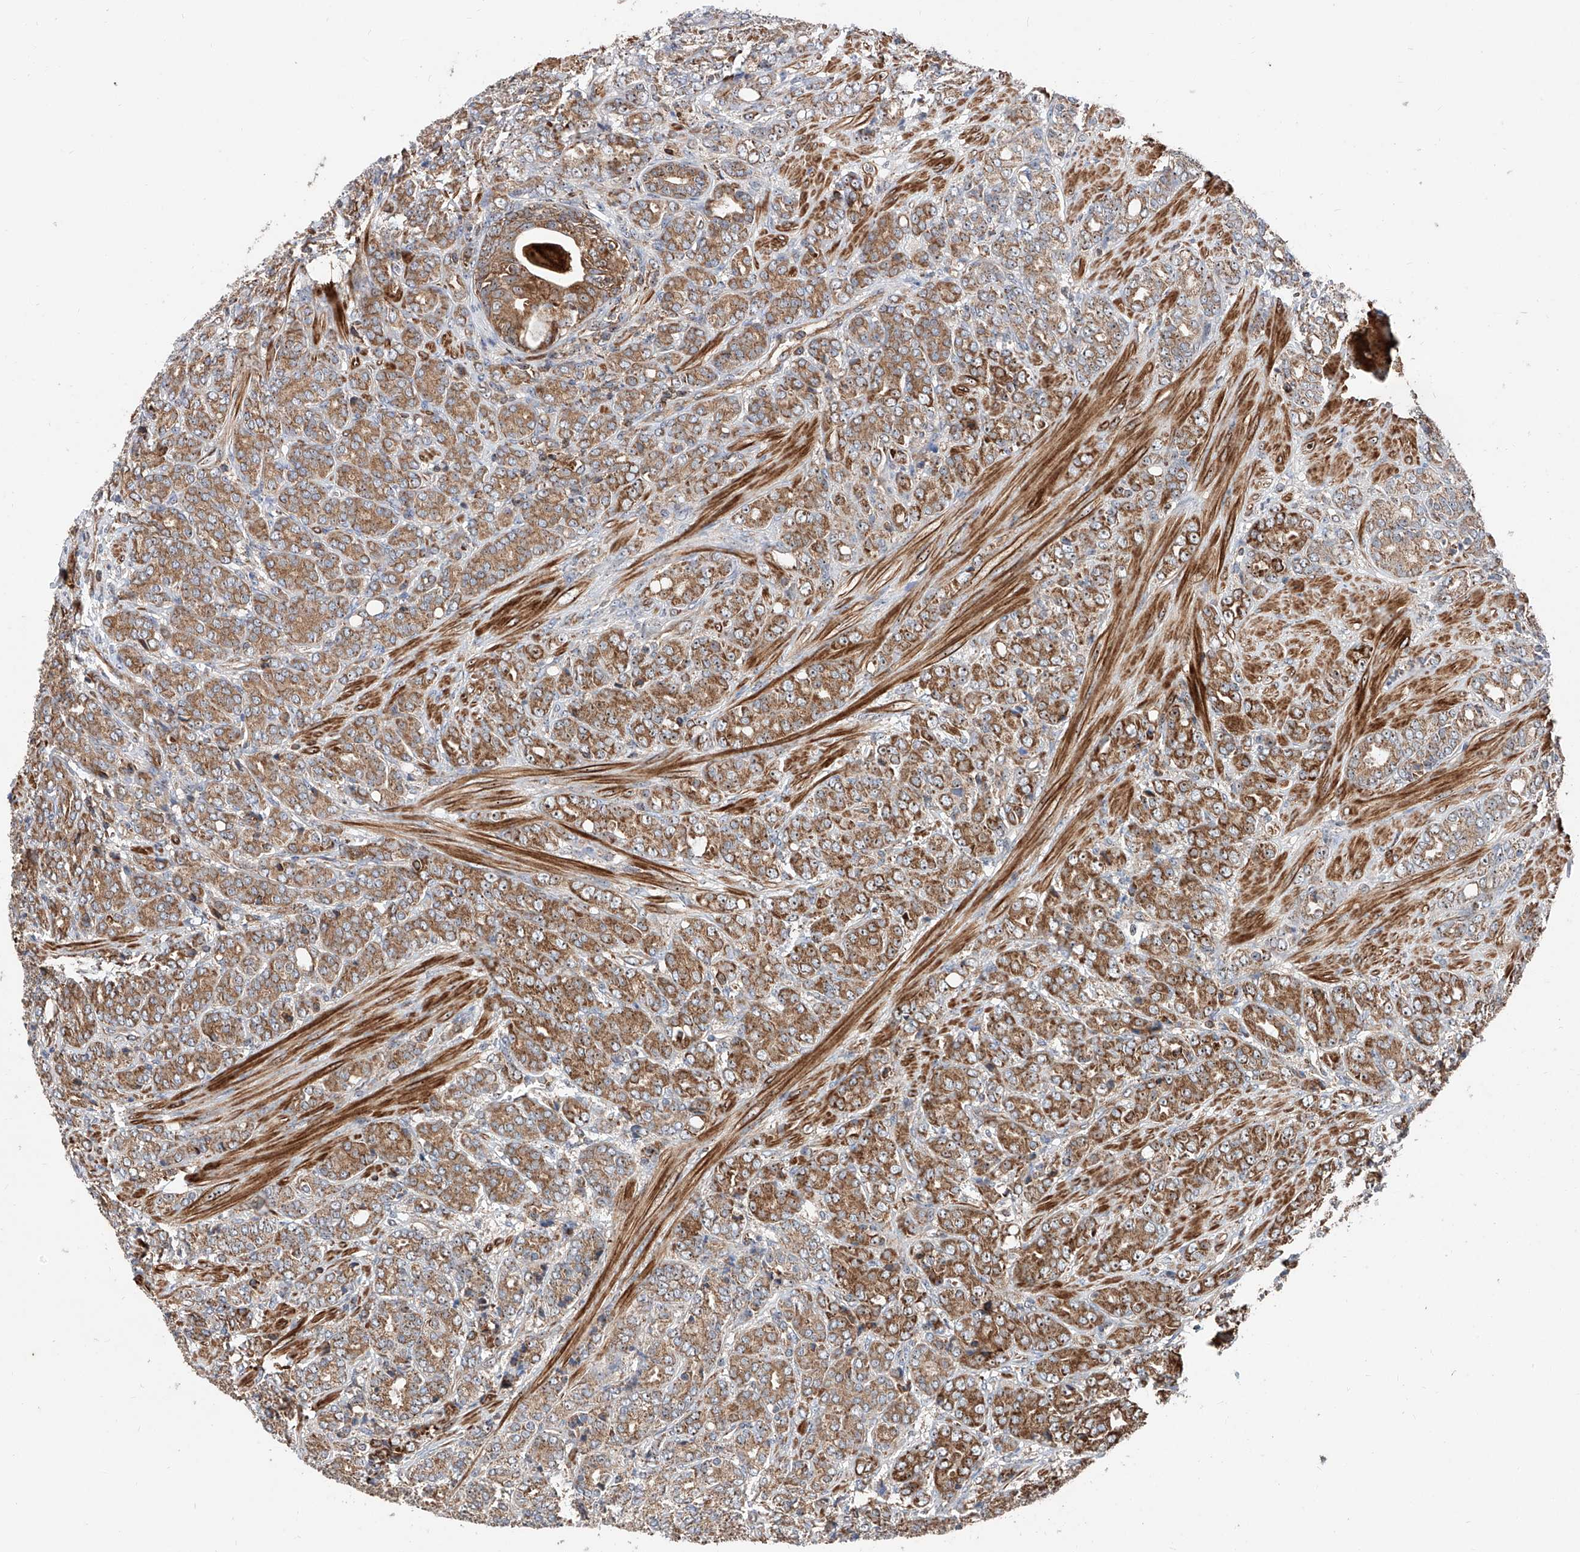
{"staining": {"intensity": "moderate", "quantity": ">75%", "location": "cytoplasmic/membranous"}, "tissue": "prostate cancer", "cell_type": "Tumor cells", "image_type": "cancer", "snomed": [{"axis": "morphology", "description": "Adenocarcinoma, High grade"}, {"axis": "topography", "description": "Prostate"}], "caption": "Immunohistochemical staining of human prostate cancer reveals moderate cytoplasmic/membranous protein positivity in approximately >75% of tumor cells. The staining is performed using DAB brown chromogen to label protein expression. The nuclei are counter-stained blue using hematoxylin.", "gene": "PISD", "patient": {"sex": "male", "age": 62}}